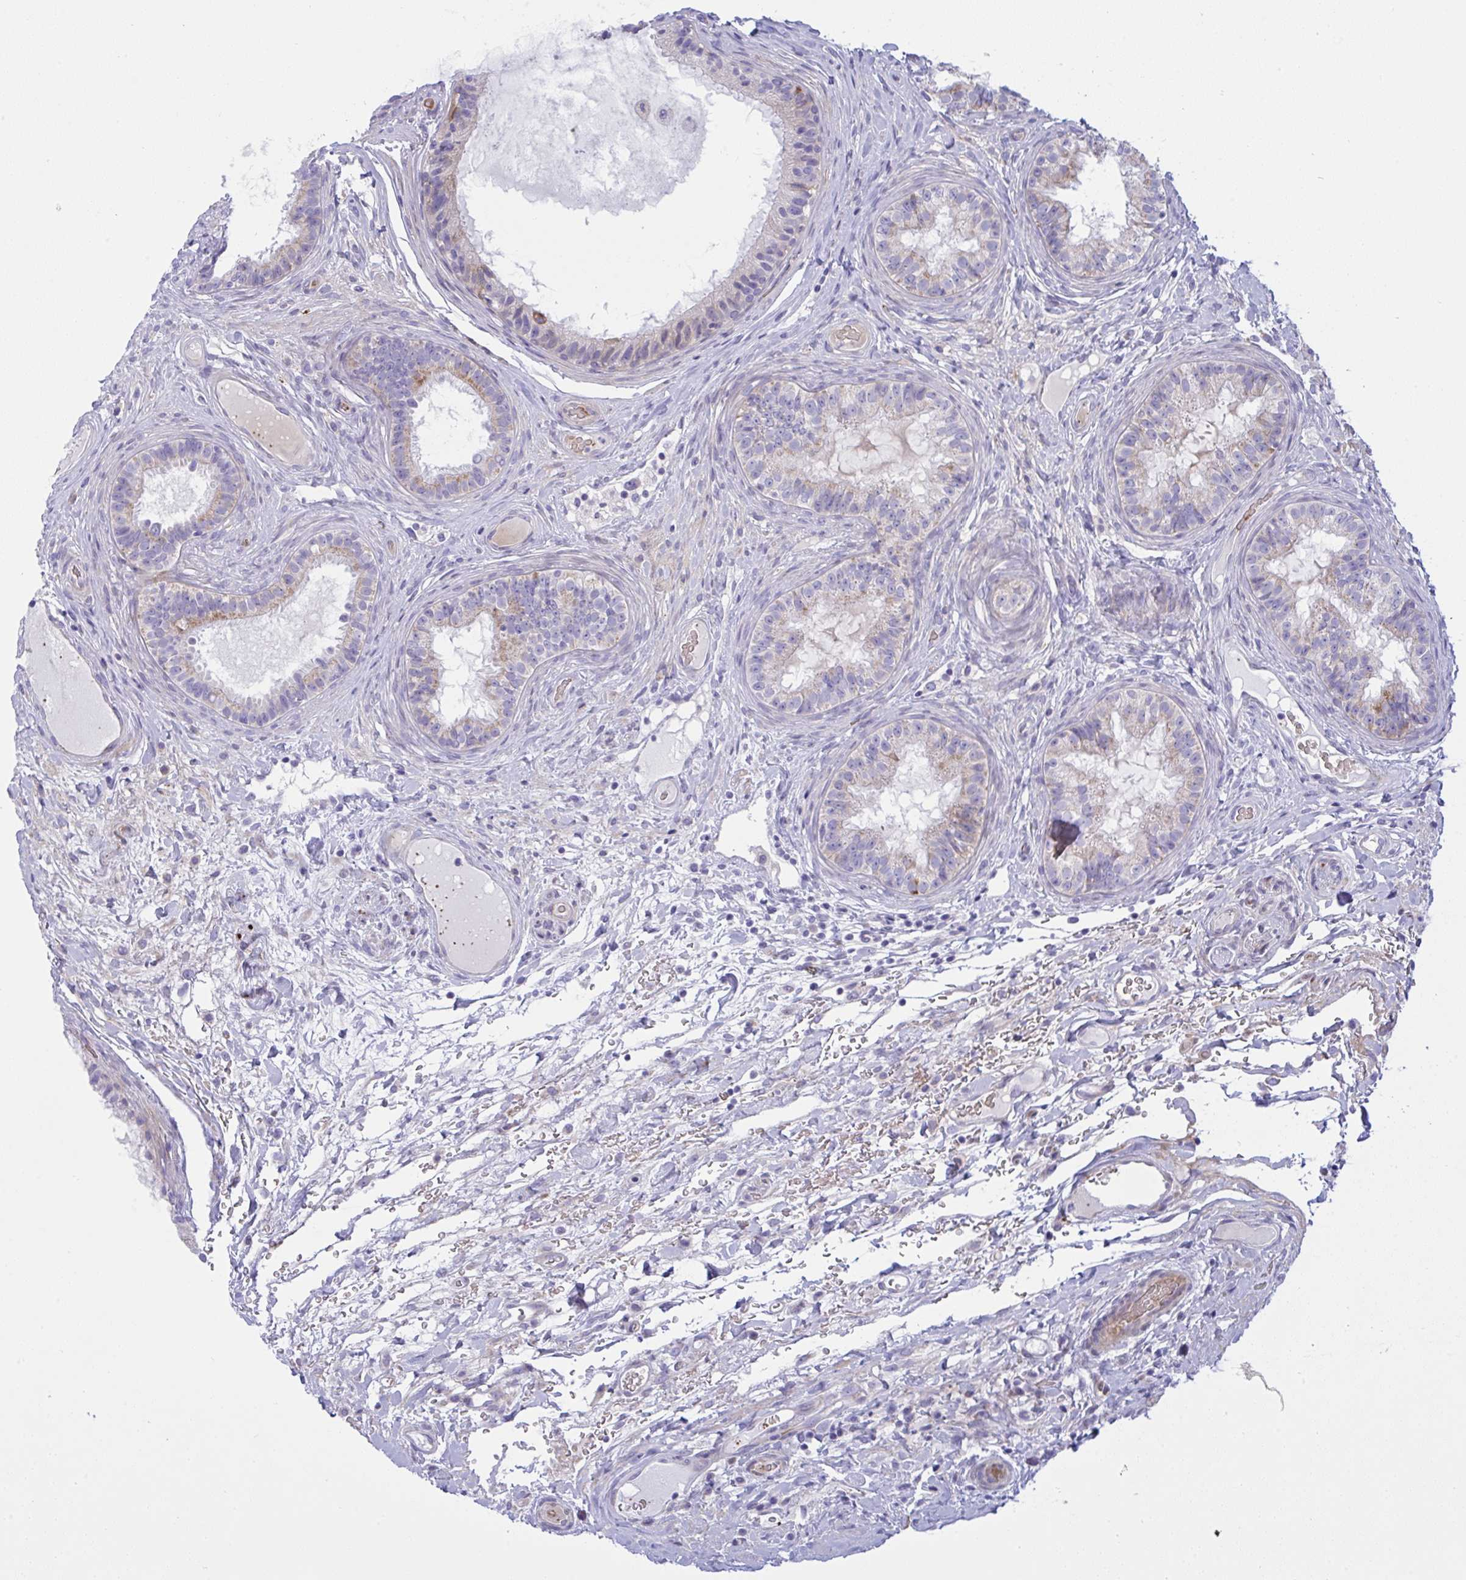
{"staining": {"intensity": "weak", "quantity": "25%-75%", "location": "cytoplasmic/membranous"}, "tissue": "epididymis", "cell_type": "Glandular cells", "image_type": "normal", "snomed": [{"axis": "morphology", "description": "Normal tissue, NOS"}, {"axis": "topography", "description": "Epididymis"}], "caption": "Immunohistochemistry (IHC) photomicrograph of normal epididymis: human epididymis stained using IHC demonstrates low levels of weak protein expression localized specifically in the cytoplasmic/membranous of glandular cells, appearing as a cytoplasmic/membranous brown color.", "gene": "NTN1", "patient": {"sex": "male", "age": 23}}